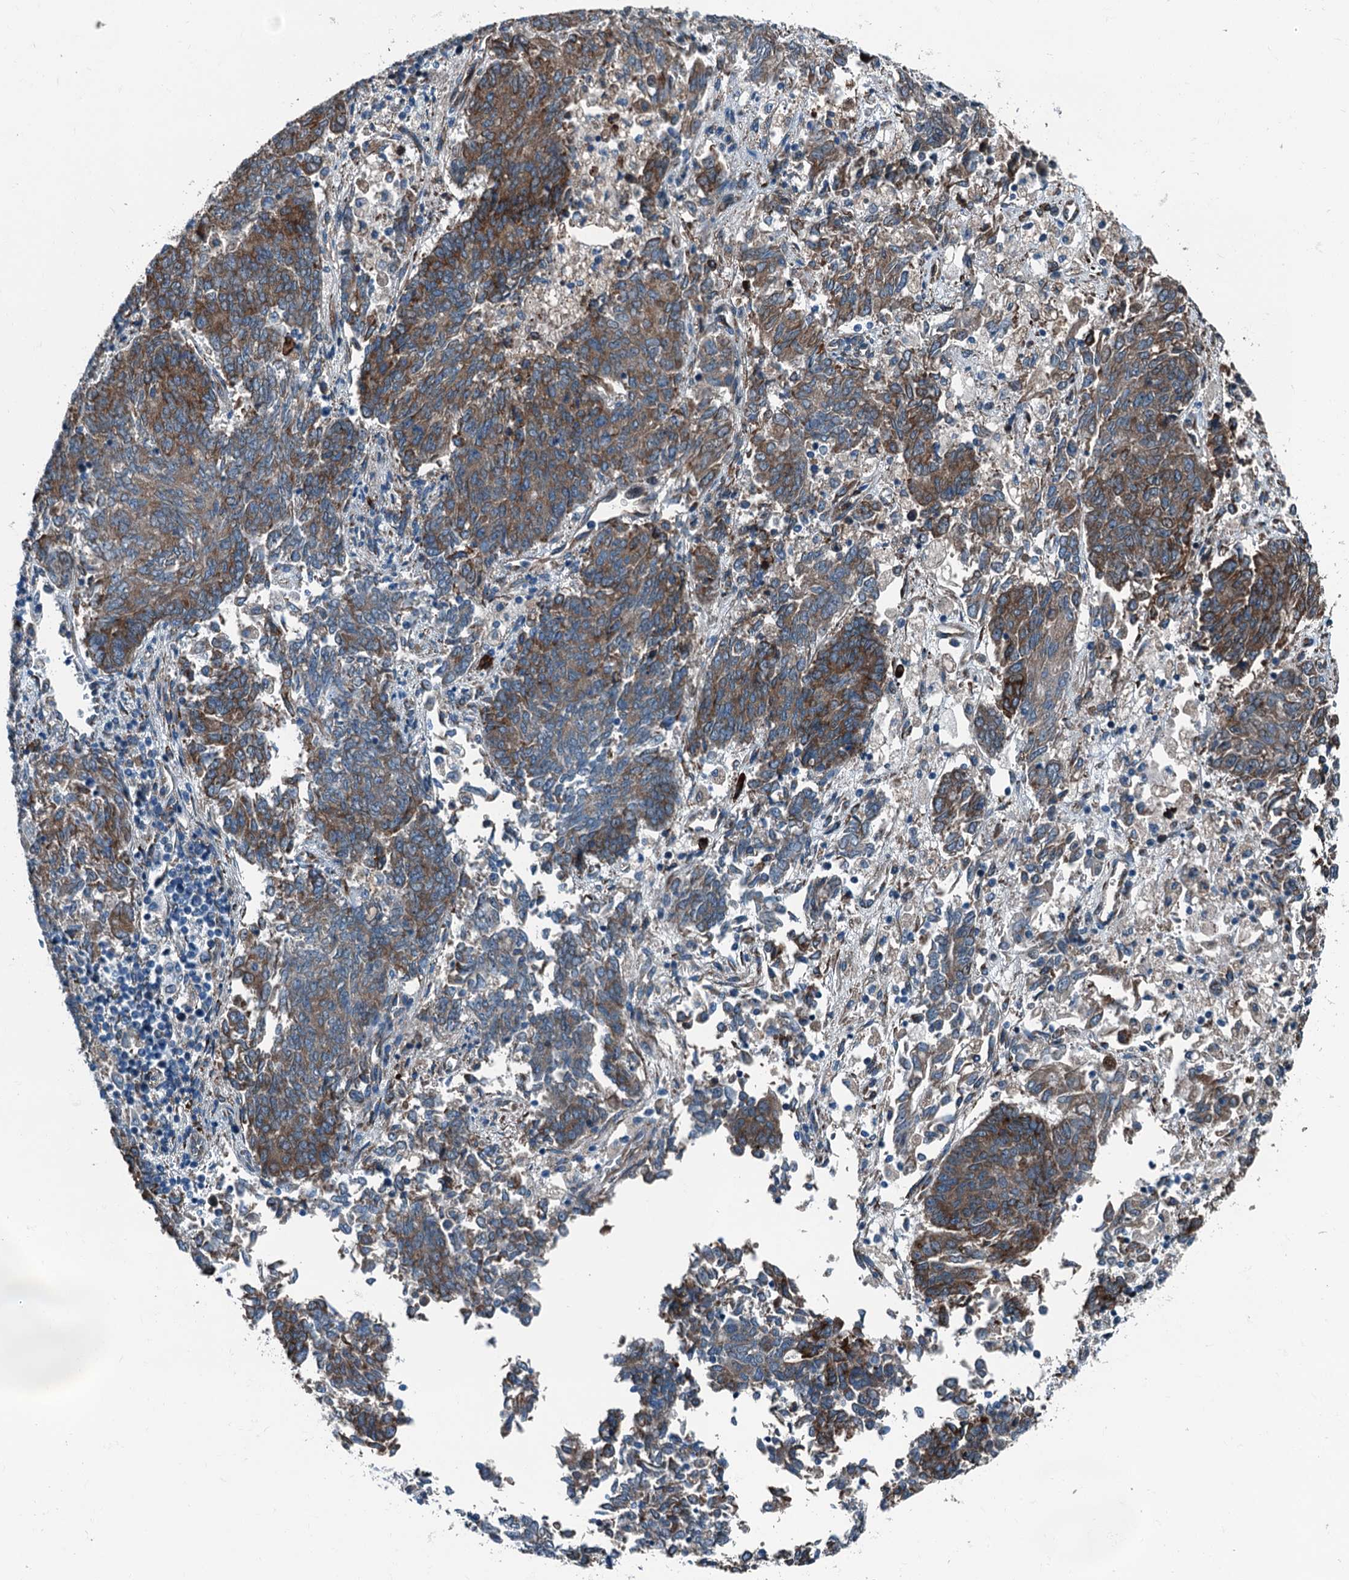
{"staining": {"intensity": "moderate", "quantity": "25%-75%", "location": "cytoplasmic/membranous"}, "tissue": "endometrial cancer", "cell_type": "Tumor cells", "image_type": "cancer", "snomed": [{"axis": "morphology", "description": "Adenocarcinoma, NOS"}, {"axis": "topography", "description": "Endometrium"}], "caption": "Endometrial cancer (adenocarcinoma) stained with a brown dye displays moderate cytoplasmic/membranous positive staining in approximately 25%-75% of tumor cells.", "gene": "TAMALIN", "patient": {"sex": "female", "age": 80}}